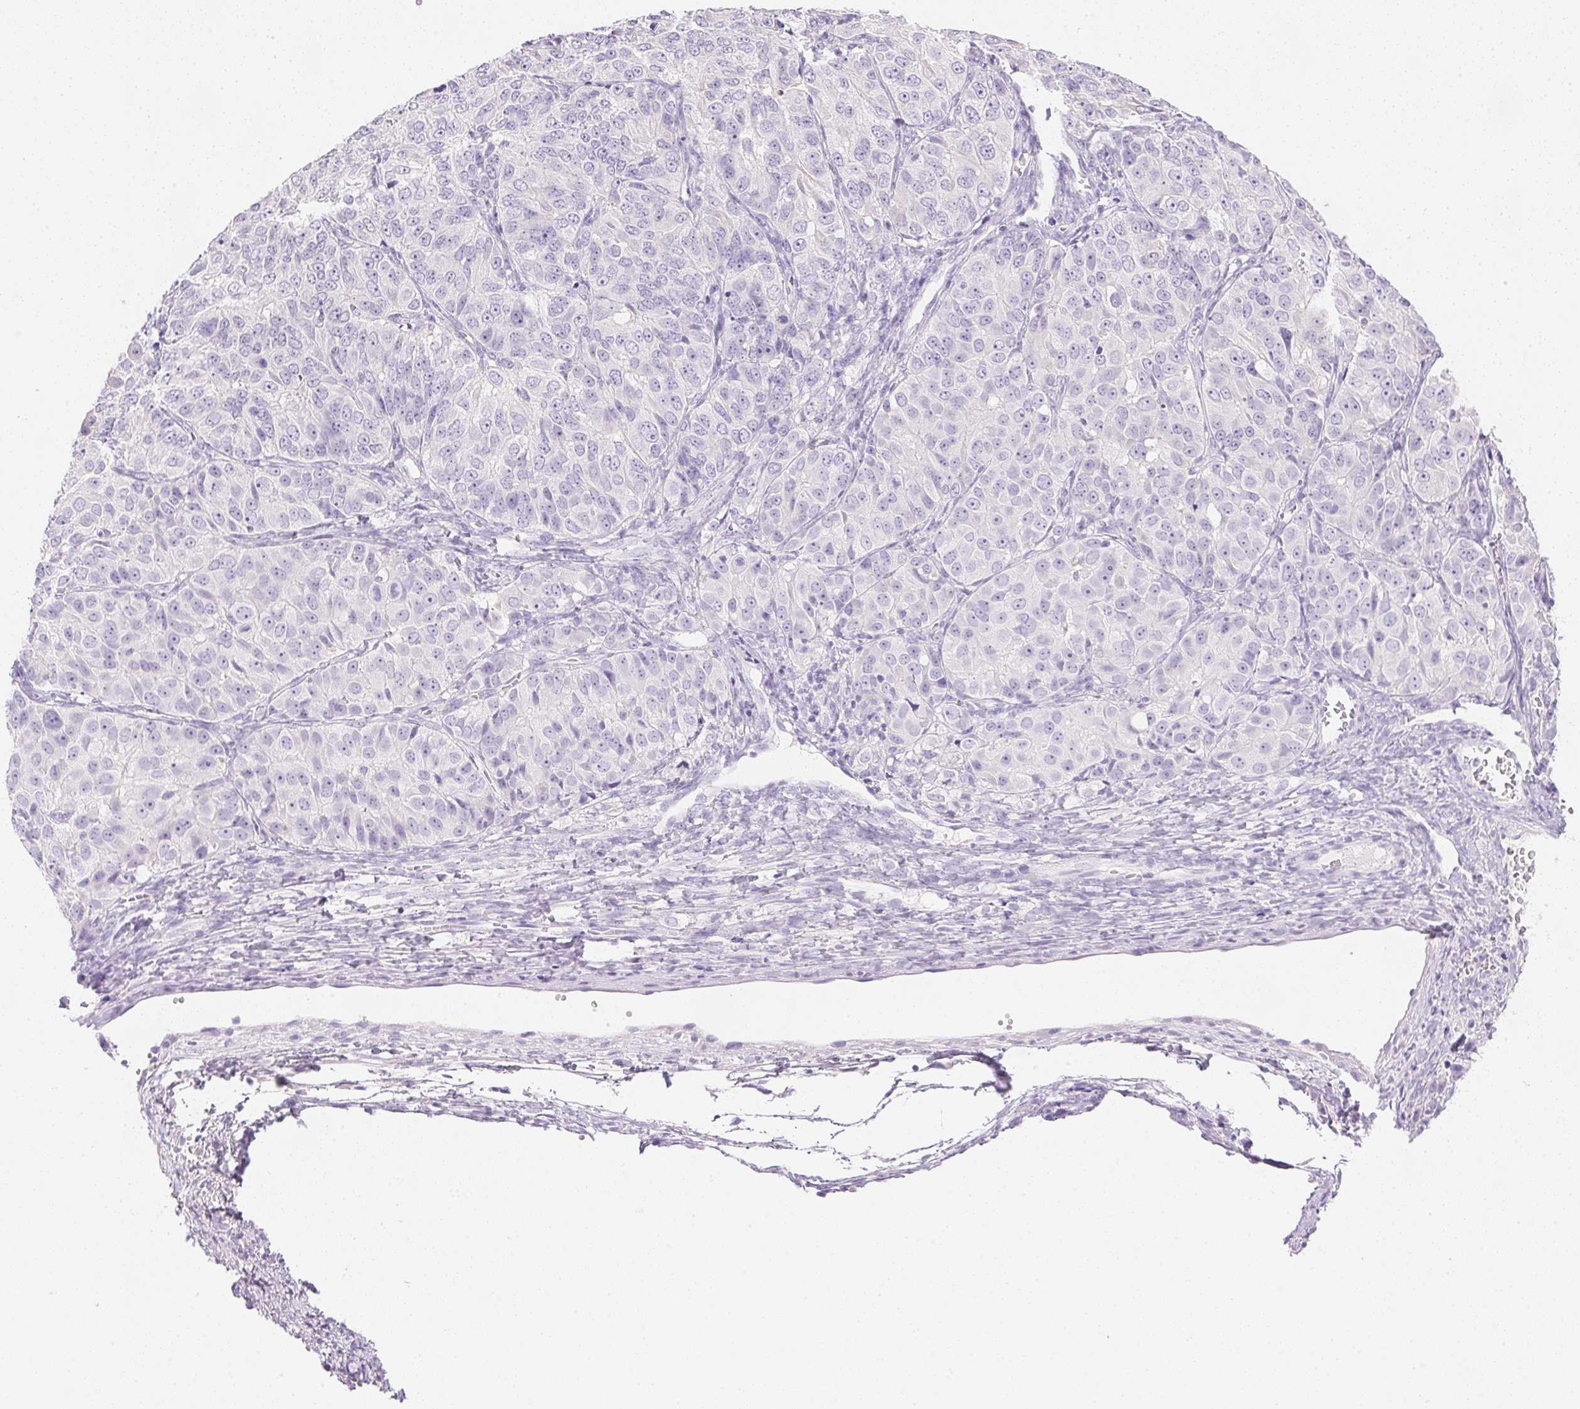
{"staining": {"intensity": "negative", "quantity": "none", "location": "none"}, "tissue": "ovarian cancer", "cell_type": "Tumor cells", "image_type": "cancer", "snomed": [{"axis": "morphology", "description": "Carcinoma, endometroid"}, {"axis": "topography", "description": "Ovary"}], "caption": "High magnification brightfield microscopy of ovarian cancer stained with DAB (brown) and counterstained with hematoxylin (blue): tumor cells show no significant positivity. The staining was performed using DAB to visualize the protein expression in brown, while the nuclei were stained in blue with hematoxylin (Magnification: 20x).", "gene": "ATP6V1G3", "patient": {"sex": "female", "age": 51}}